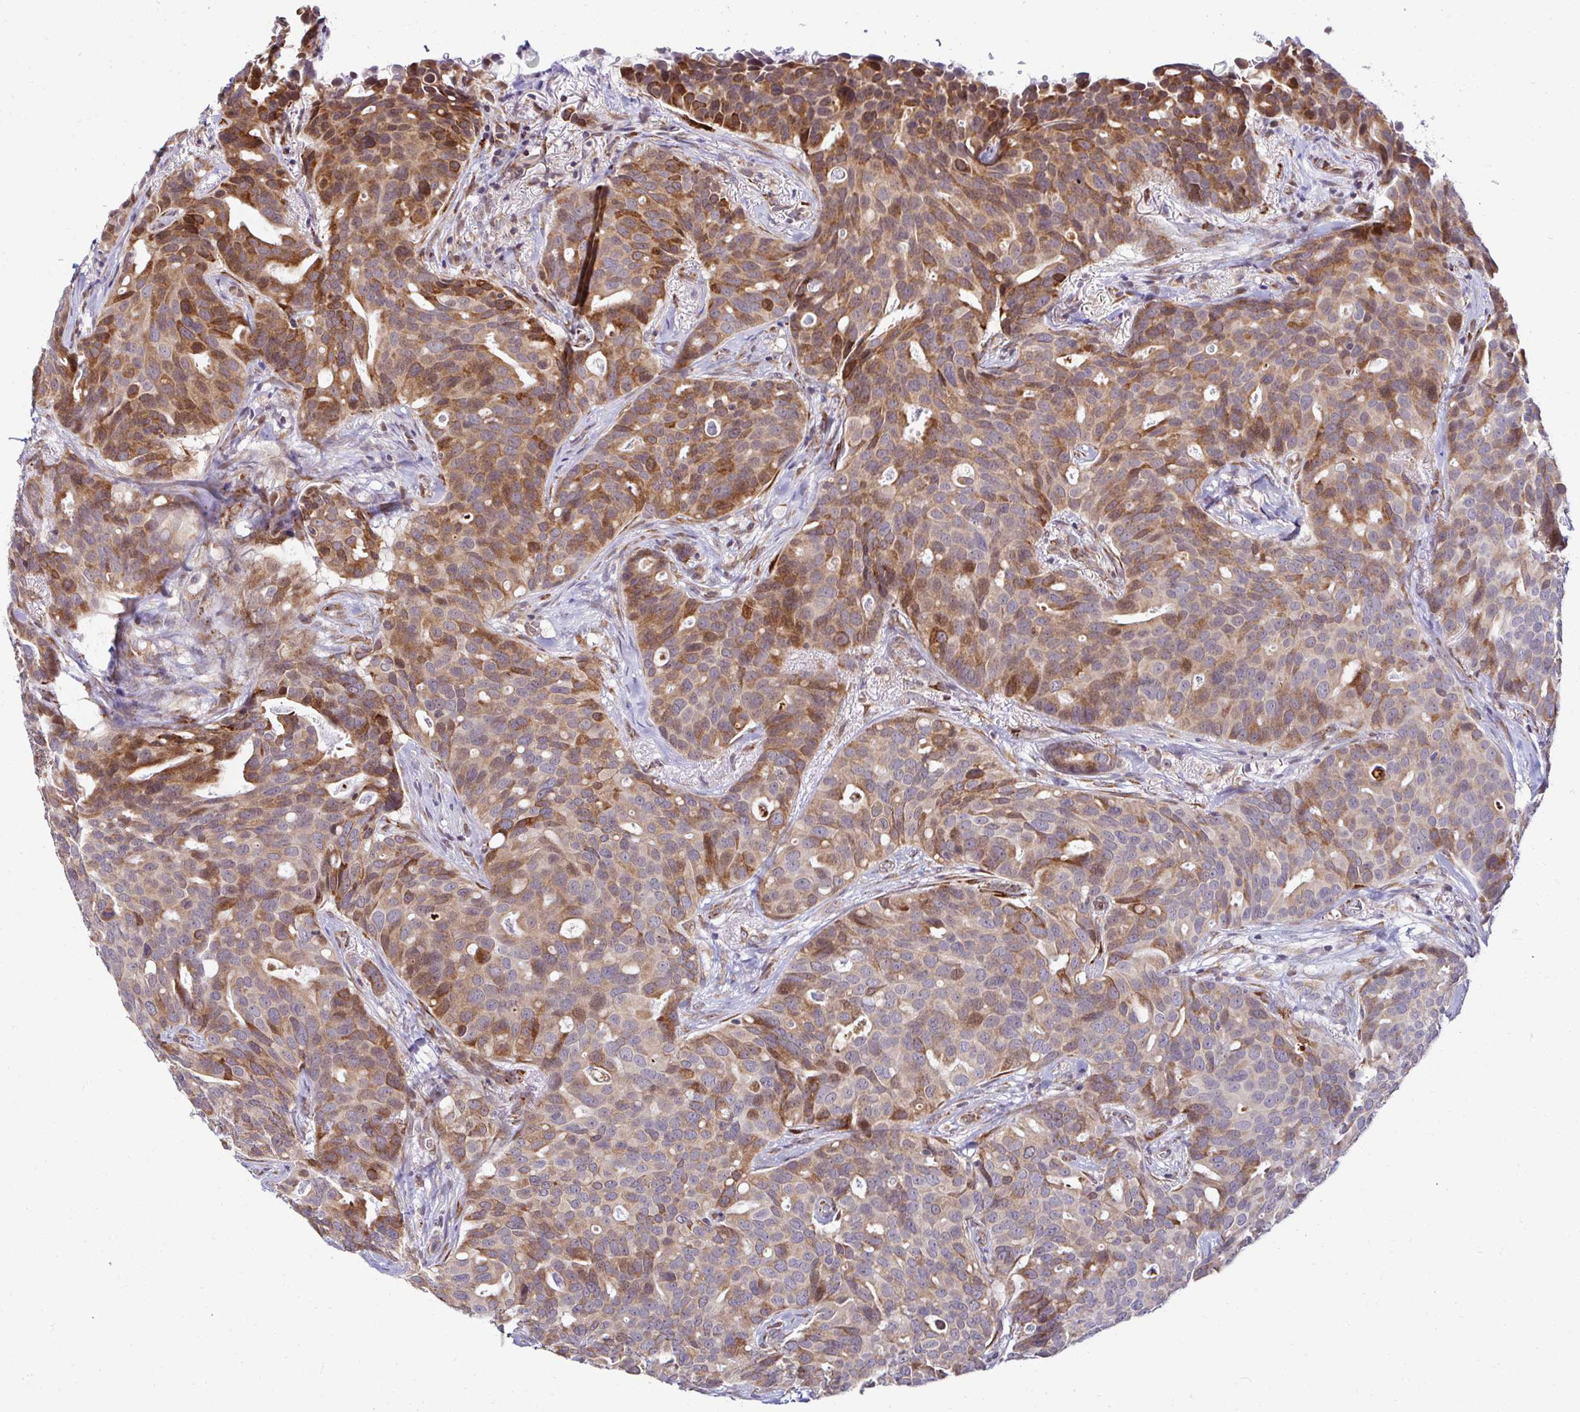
{"staining": {"intensity": "moderate", "quantity": "25%-75%", "location": "cytoplasmic/membranous,nuclear"}, "tissue": "breast cancer", "cell_type": "Tumor cells", "image_type": "cancer", "snomed": [{"axis": "morphology", "description": "Duct carcinoma"}, {"axis": "topography", "description": "Breast"}], "caption": "Immunohistochemistry (IHC) staining of breast cancer, which exhibits medium levels of moderate cytoplasmic/membranous and nuclear expression in approximately 25%-75% of tumor cells indicating moderate cytoplasmic/membranous and nuclear protein expression. The staining was performed using DAB (3,3'-diaminobenzidine) (brown) for protein detection and nuclei were counterstained in hematoxylin (blue).", "gene": "HPS1", "patient": {"sex": "female", "age": 54}}